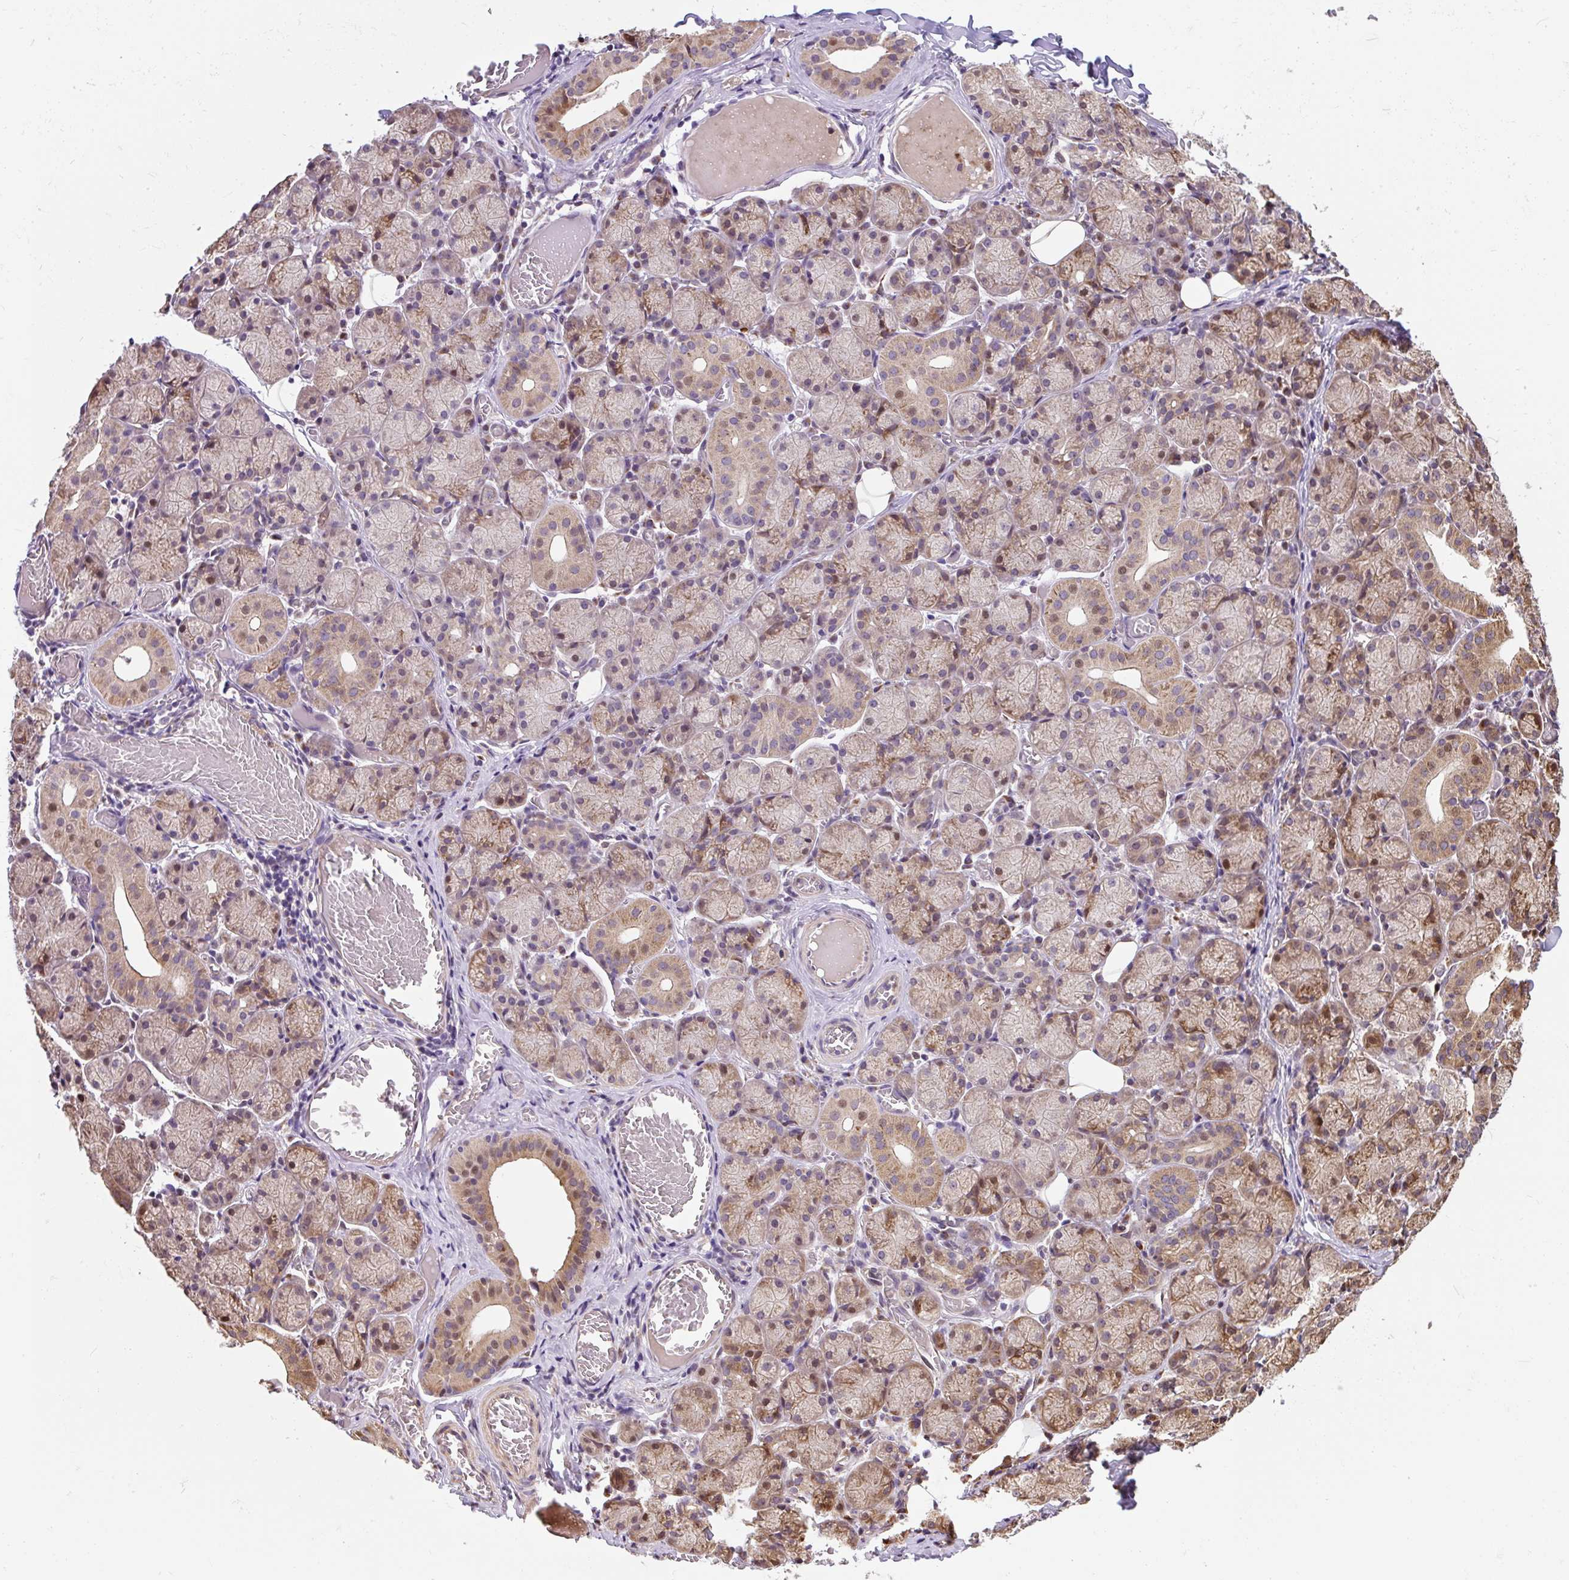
{"staining": {"intensity": "moderate", "quantity": "25%-75%", "location": "cytoplasmic/membranous,nuclear"}, "tissue": "salivary gland", "cell_type": "Glandular cells", "image_type": "normal", "snomed": [{"axis": "morphology", "description": "Normal tissue, NOS"}, {"axis": "topography", "description": "Salivary gland"}], "caption": "Unremarkable salivary gland was stained to show a protein in brown. There is medium levels of moderate cytoplasmic/membranous,nuclear positivity in about 25%-75% of glandular cells.", "gene": "PUS7L", "patient": {"sex": "female", "age": 24}}